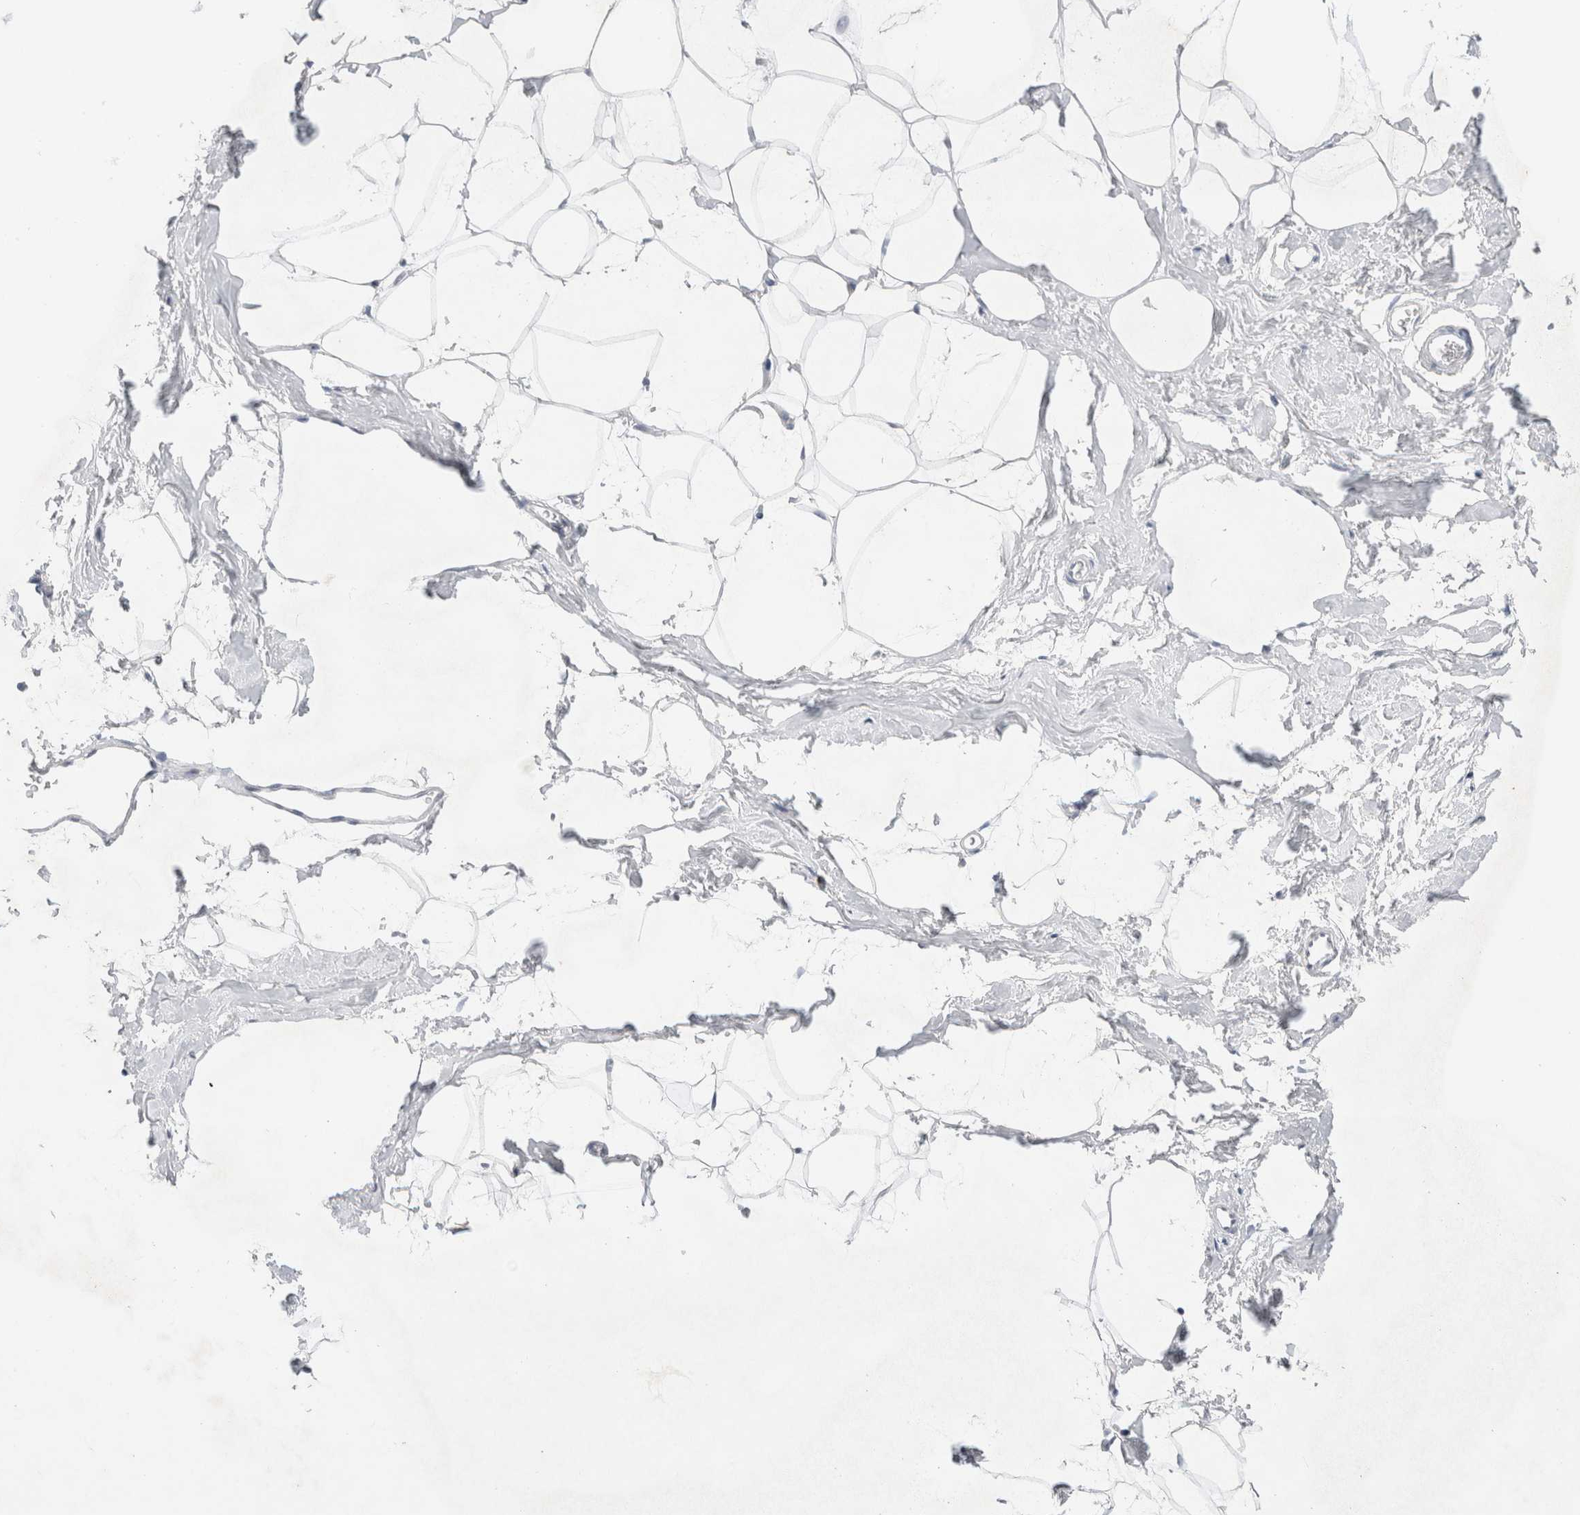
{"staining": {"intensity": "negative", "quantity": "none", "location": "none"}, "tissue": "adipose tissue", "cell_type": "Adipocytes", "image_type": "normal", "snomed": [{"axis": "morphology", "description": "Normal tissue, NOS"}, {"axis": "morphology", "description": "Fibrosis, NOS"}, {"axis": "topography", "description": "Breast"}, {"axis": "topography", "description": "Adipose tissue"}], "caption": "Histopathology image shows no protein positivity in adipocytes of benign adipose tissue.", "gene": "RBM12B", "patient": {"sex": "female", "age": 39}}